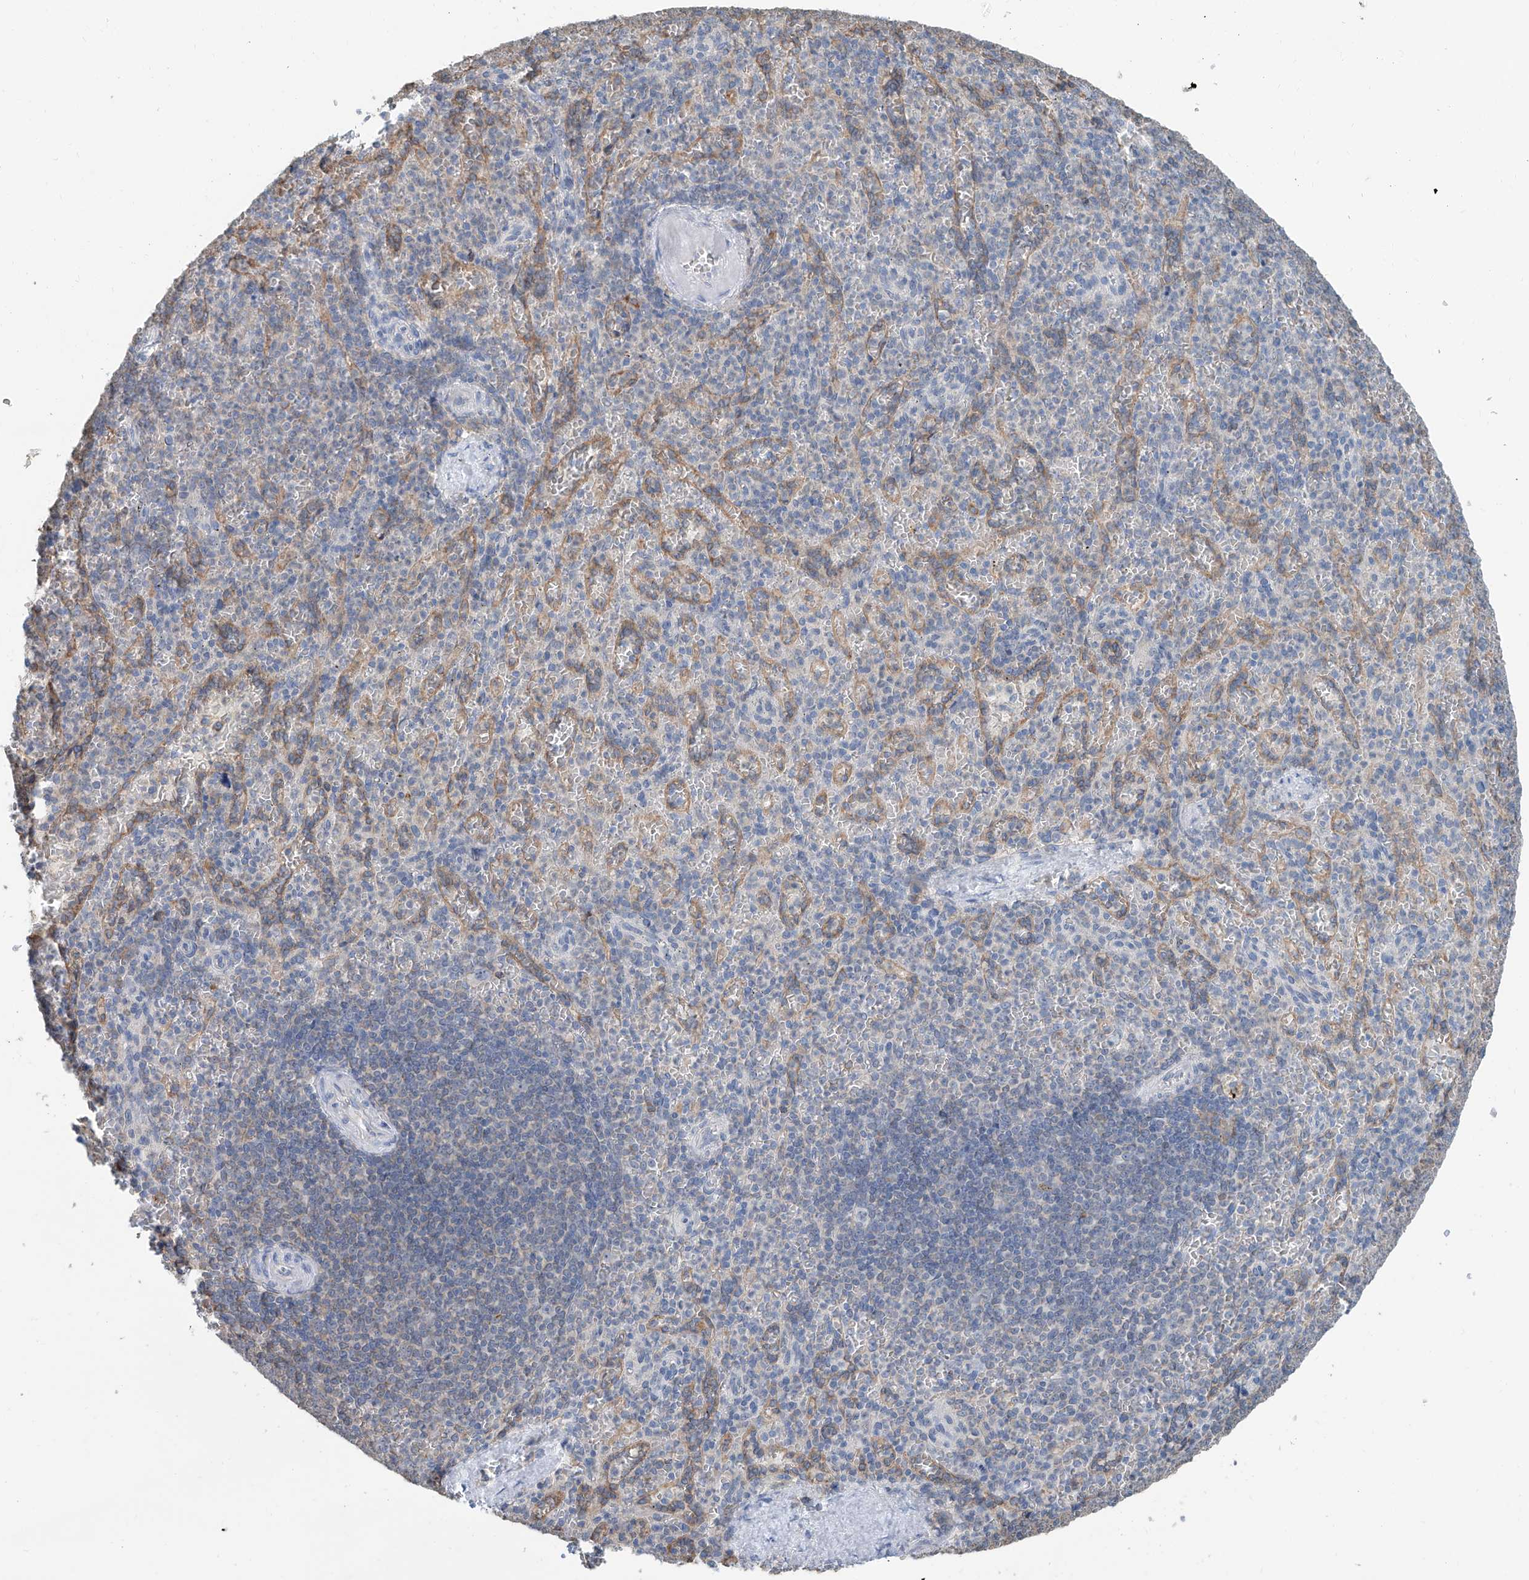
{"staining": {"intensity": "negative", "quantity": "none", "location": "none"}, "tissue": "spleen", "cell_type": "Cells in red pulp", "image_type": "normal", "snomed": [{"axis": "morphology", "description": "Normal tissue, NOS"}, {"axis": "topography", "description": "Spleen"}], "caption": "Immunohistochemistry of unremarkable spleen displays no expression in cells in red pulp.", "gene": "KCNK10", "patient": {"sex": "female", "age": 74}}